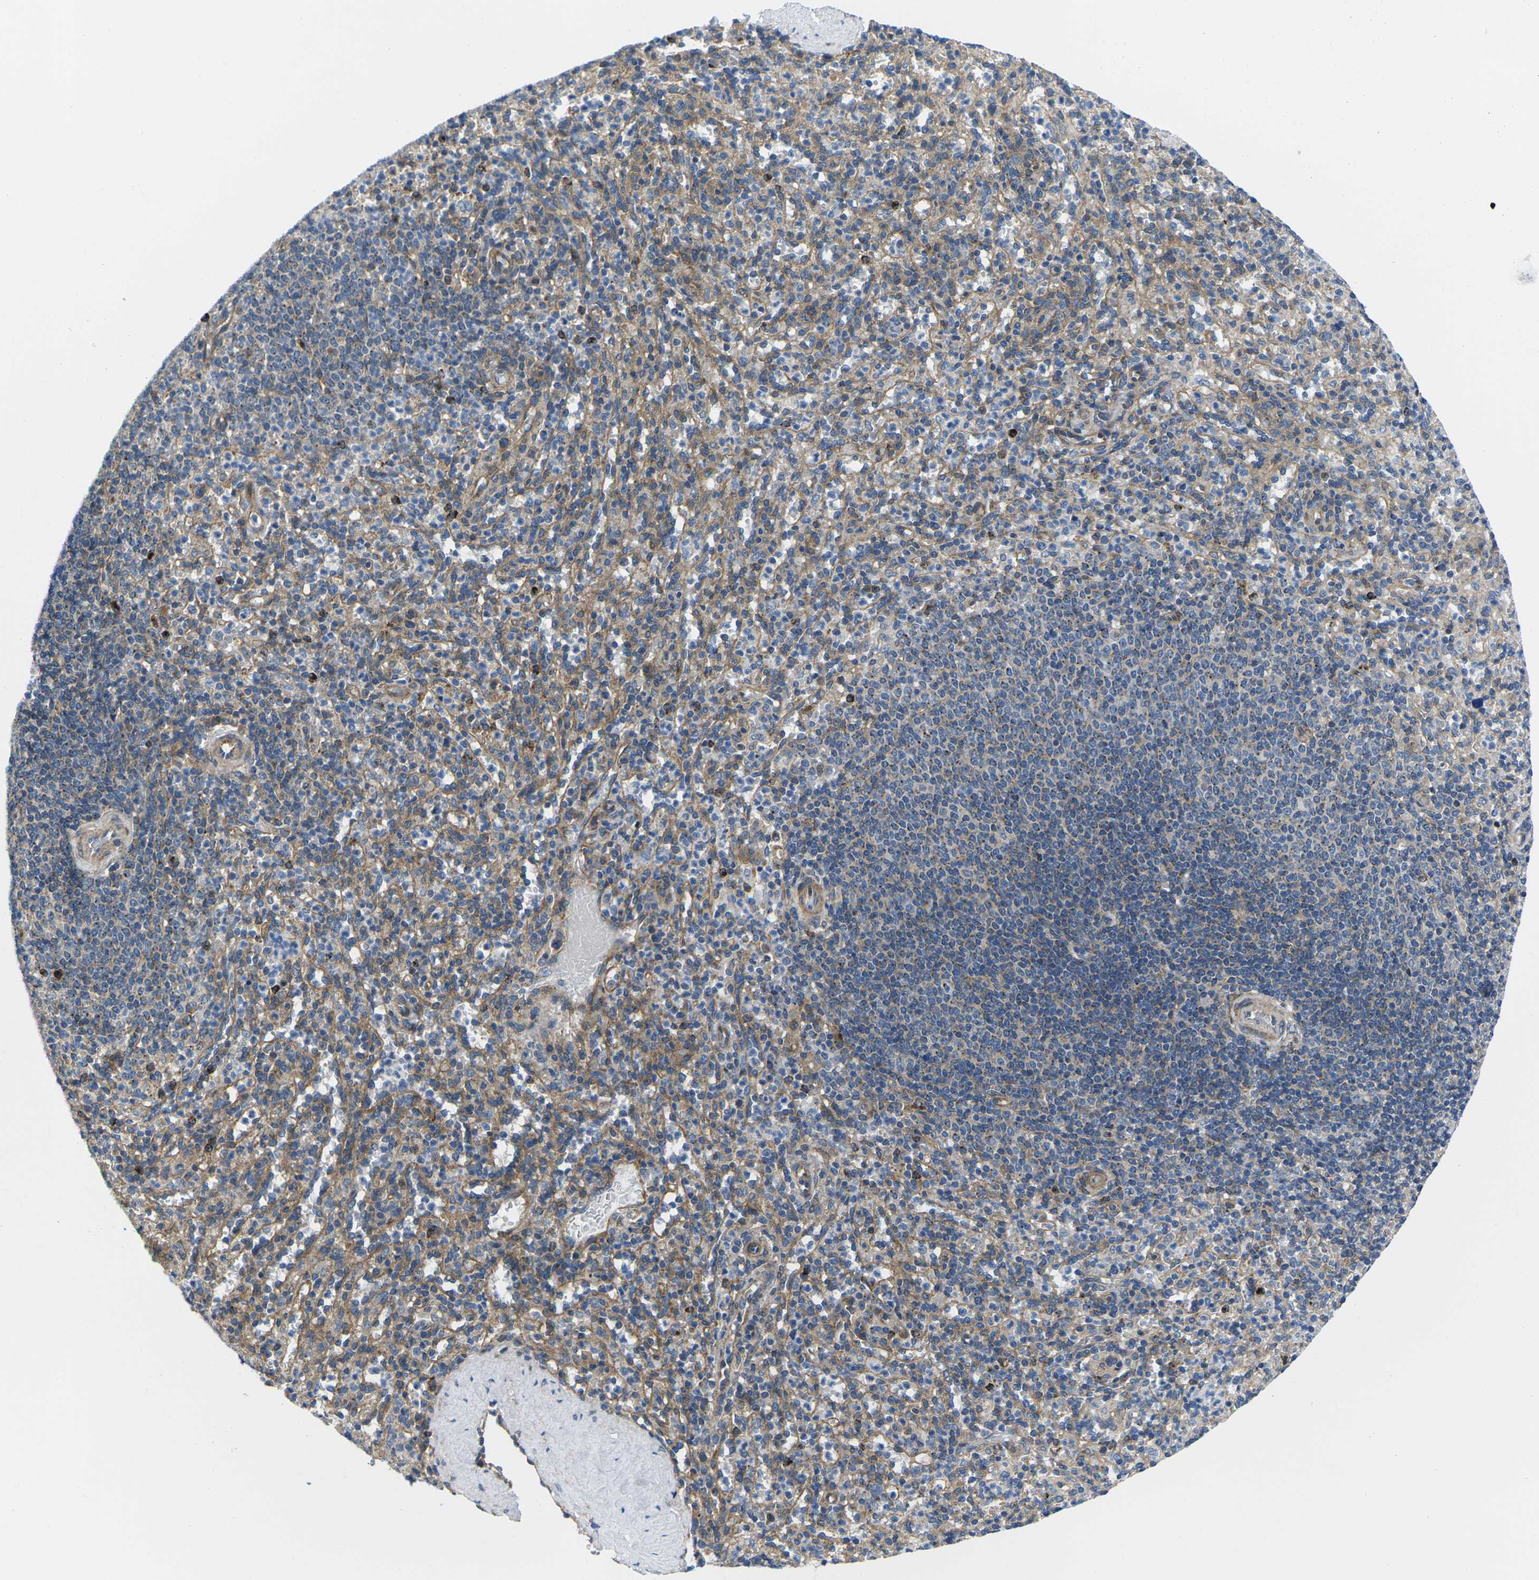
{"staining": {"intensity": "moderate", "quantity": ">75%", "location": "cytoplasmic/membranous"}, "tissue": "spleen", "cell_type": "Cells in red pulp", "image_type": "normal", "snomed": [{"axis": "morphology", "description": "Normal tissue, NOS"}, {"axis": "topography", "description": "Spleen"}], "caption": "Benign spleen shows moderate cytoplasmic/membranous positivity in approximately >75% of cells in red pulp, visualized by immunohistochemistry. Using DAB (brown) and hematoxylin (blue) stains, captured at high magnification using brightfield microscopy.", "gene": "DLG1", "patient": {"sex": "male", "age": 36}}